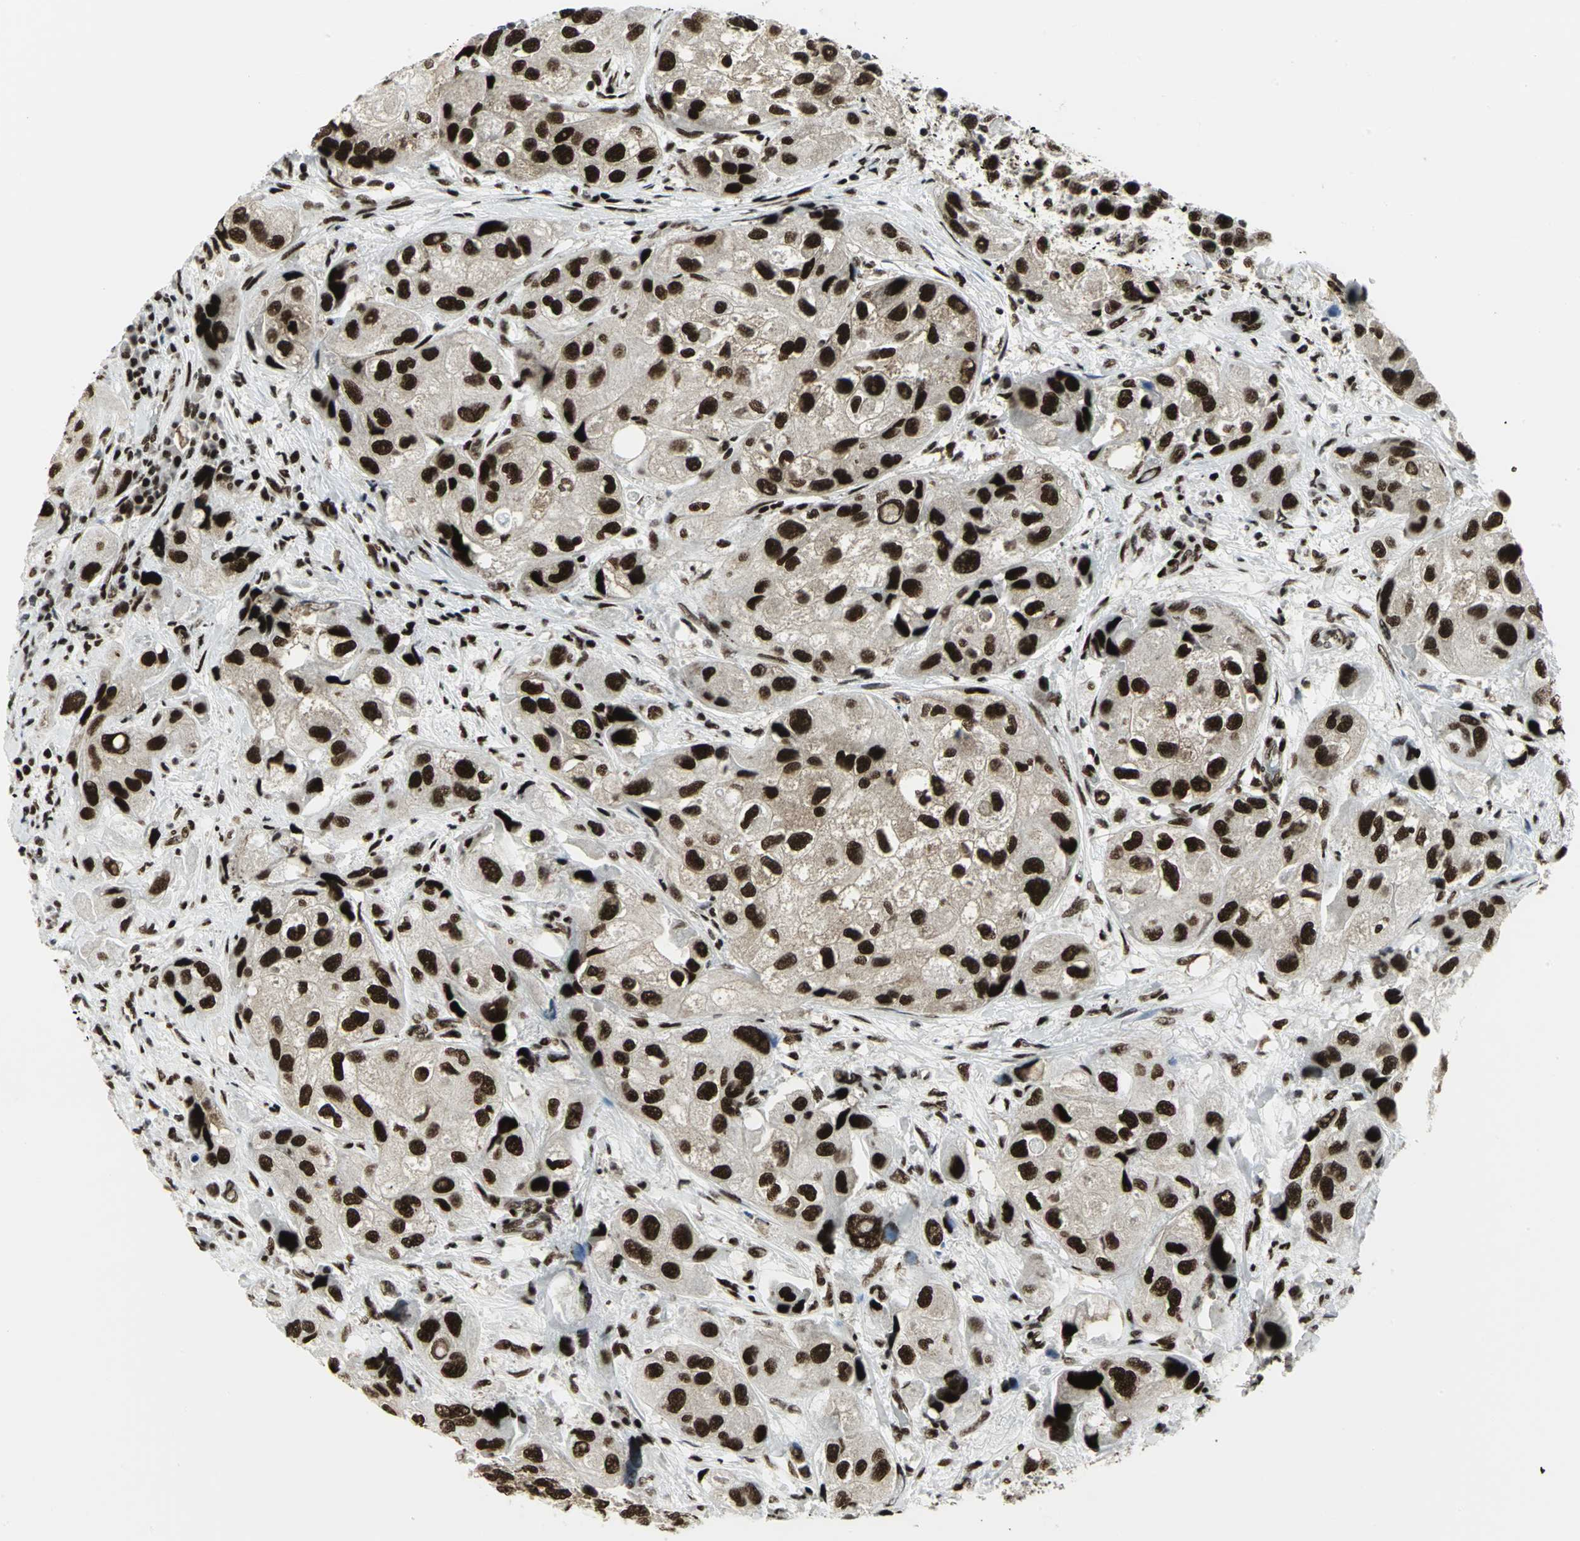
{"staining": {"intensity": "strong", "quantity": ">75%", "location": "nuclear"}, "tissue": "urothelial cancer", "cell_type": "Tumor cells", "image_type": "cancer", "snomed": [{"axis": "morphology", "description": "Urothelial carcinoma, High grade"}, {"axis": "topography", "description": "Urinary bladder"}], "caption": "Brown immunohistochemical staining in human urothelial cancer demonstrates strong nuclear positivity in about >75% of tumor cells.", "gene": "SMARCA4", "patient": {"sex": "female", "age": 64}}